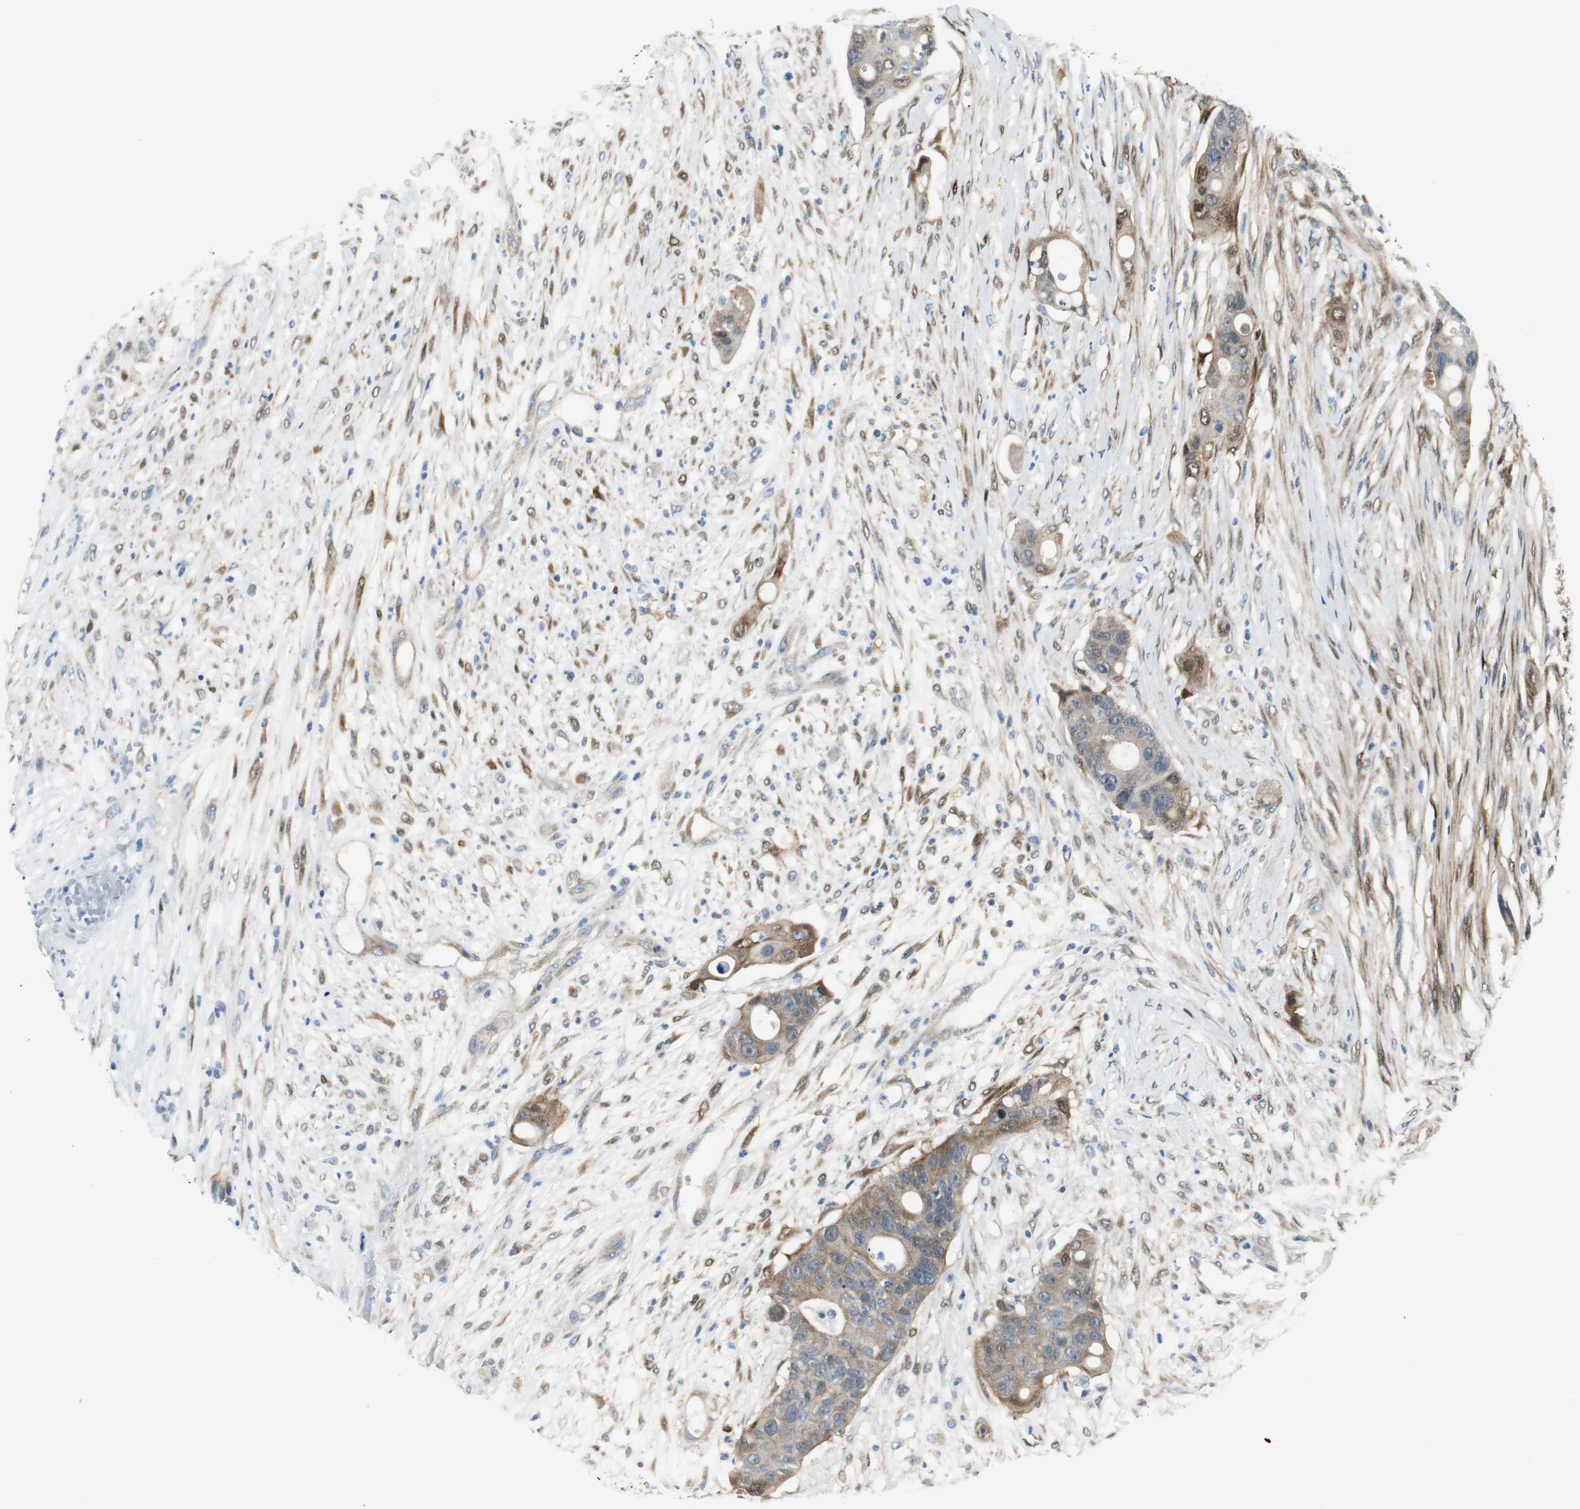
{"staining": {"intensity": "weak", "quantity": "25%-75%", "location": "cytoplasmic/membranous"}, "tissue": "colorectal cancer", "cell_type": "Tumor cells", "image_type": "cancer", "snomed": [{"axis": "morphology", "description": "Adenocarcinoma, NOS"}, {"axis": "topography", "description": "Colon"}], "caption": "High-power microscopy captured an immunohistochemistry image of adenocarcinoma (colorectal), revealing weak cytoplasmic/membranous positivity in approximately 25%-75% of tumor cells.", "gene": "FHL2", "patient": {"sex": "female", "age": 57}}